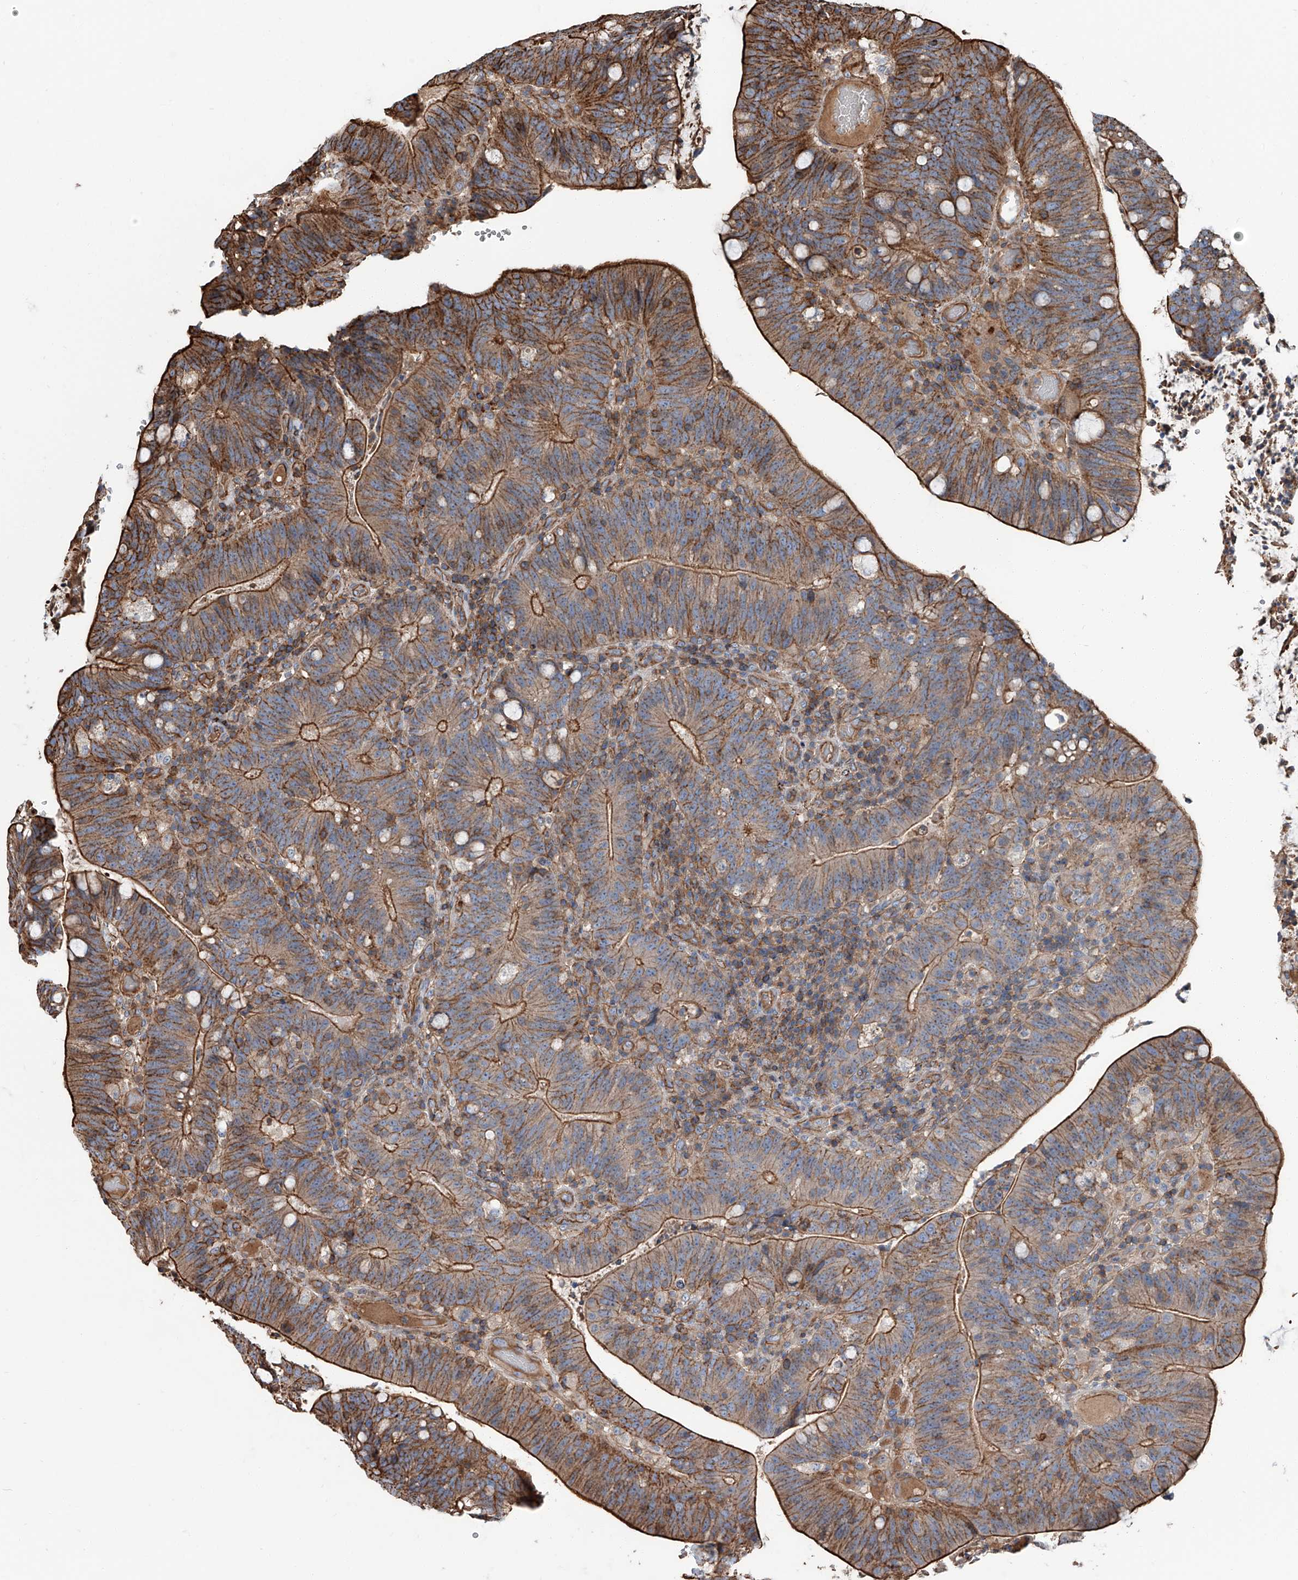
{"staining": {"intensity": "moderate", "quantity": ">75%", "location": "cytoplasmic/membranous"}, "tissue": "colorectal cancer", "cell_type": "Tumor cells", "image_type": "cancer", "snomed": [{"axis": "morphology", "description": "Adenocarcinoma, NOS"}, {"axis": "topography", "description": "Colon"}], "caption": "This is a micrograph of immunohistochemistry staining of colorectal cancer (adenocarcinoma), which shows moderate expression in the cytoplasmic/membranous of tumor cells.", "gene": "PIEZO2", "patient": {"sex": "female", "age": 66}}